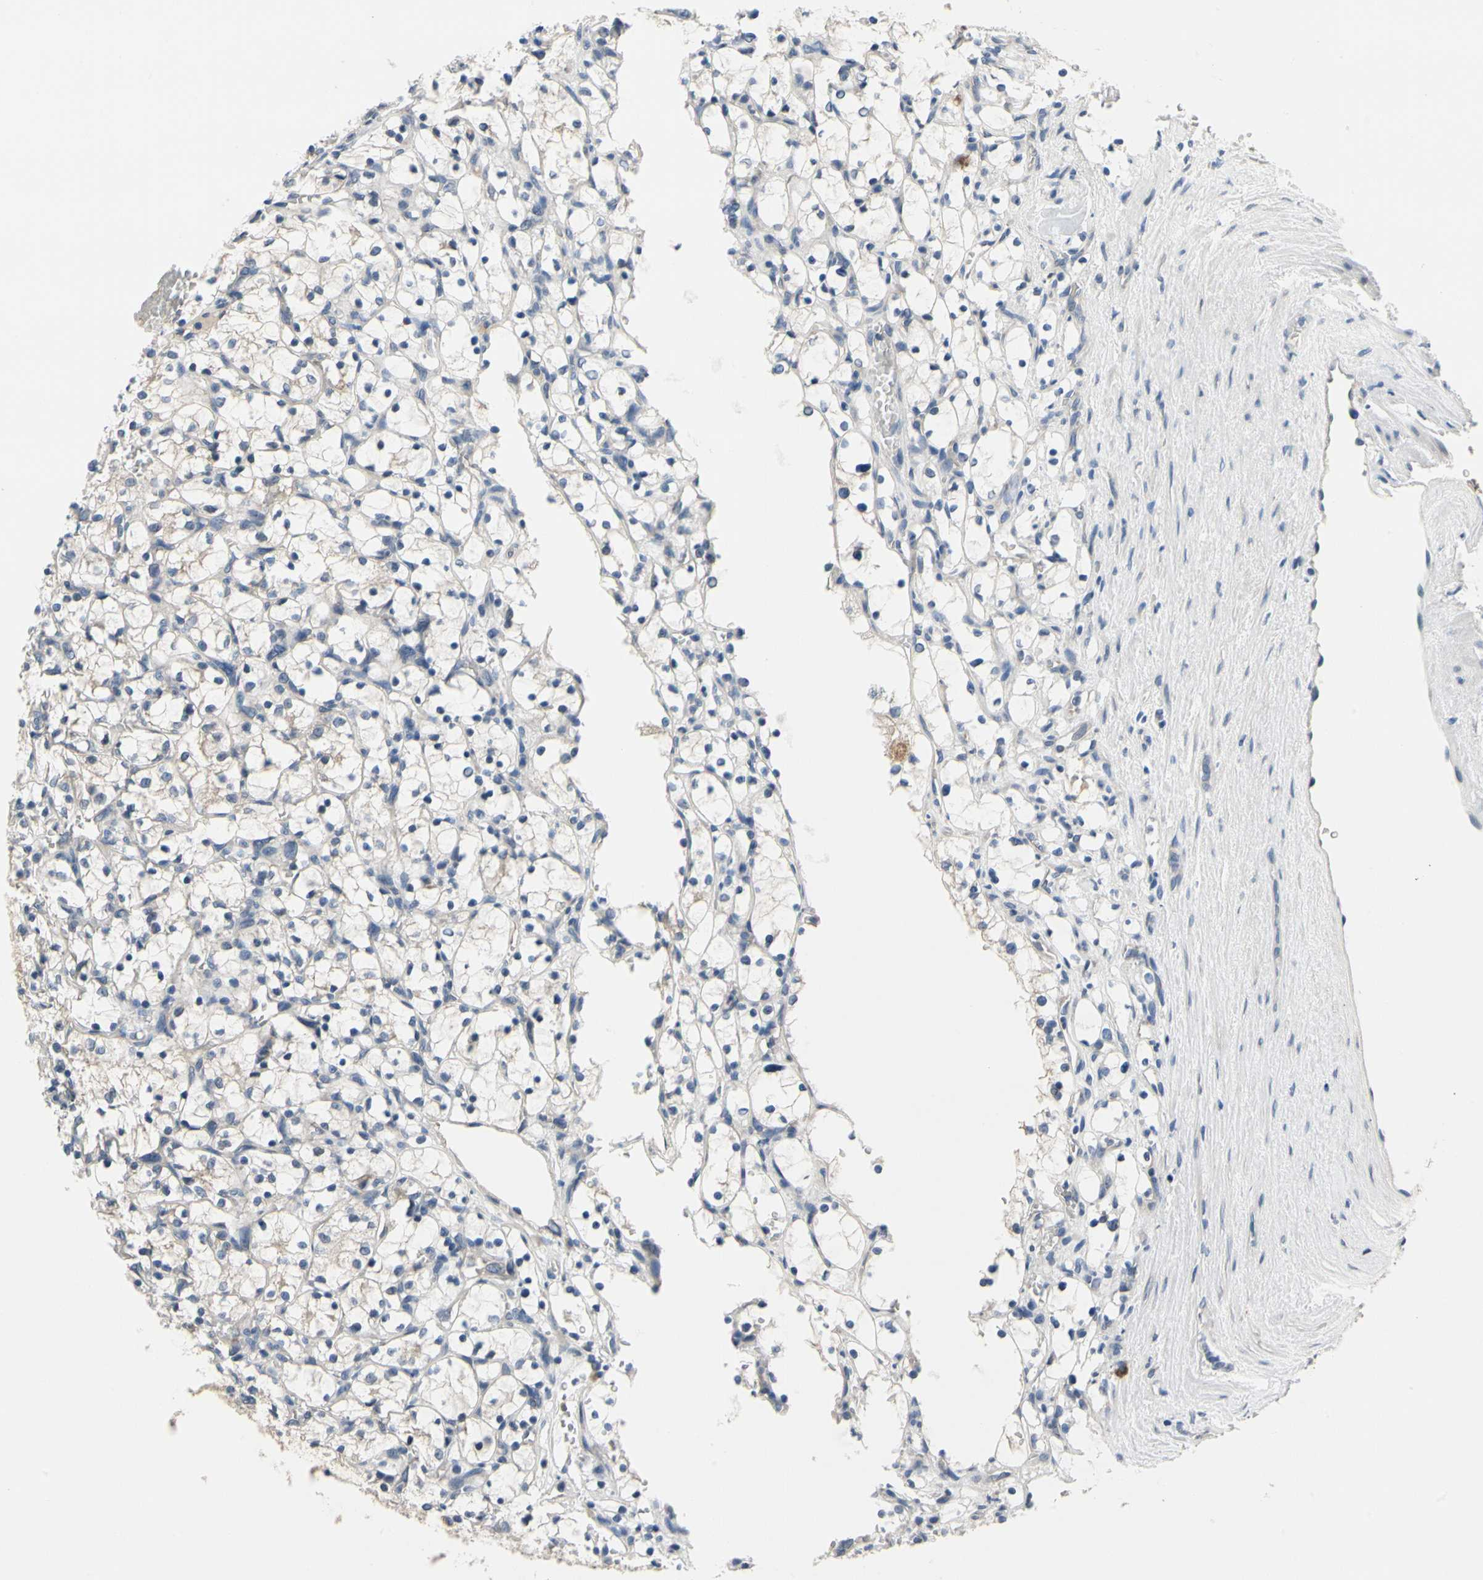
{"staining": {"intensity": "weak", "quantity": "<25%", "location": "cytoplasmic/membranous"}, "tissue": "renal cancer", "cell_type": "Tumor cells", "image_type": "cancer", "snomed": [{"axis": "morphology", "description": "Adenocarcinoma, NOS"}, {"axis": "topography", "description": "Kidney"}], "caption": "DAB immunohistochemical staining of adenocarcinoma (renal) displays no significant expression in tumor cells.", "gene": "SELENOK", "patient": {"sex": "female", "age": 69}}